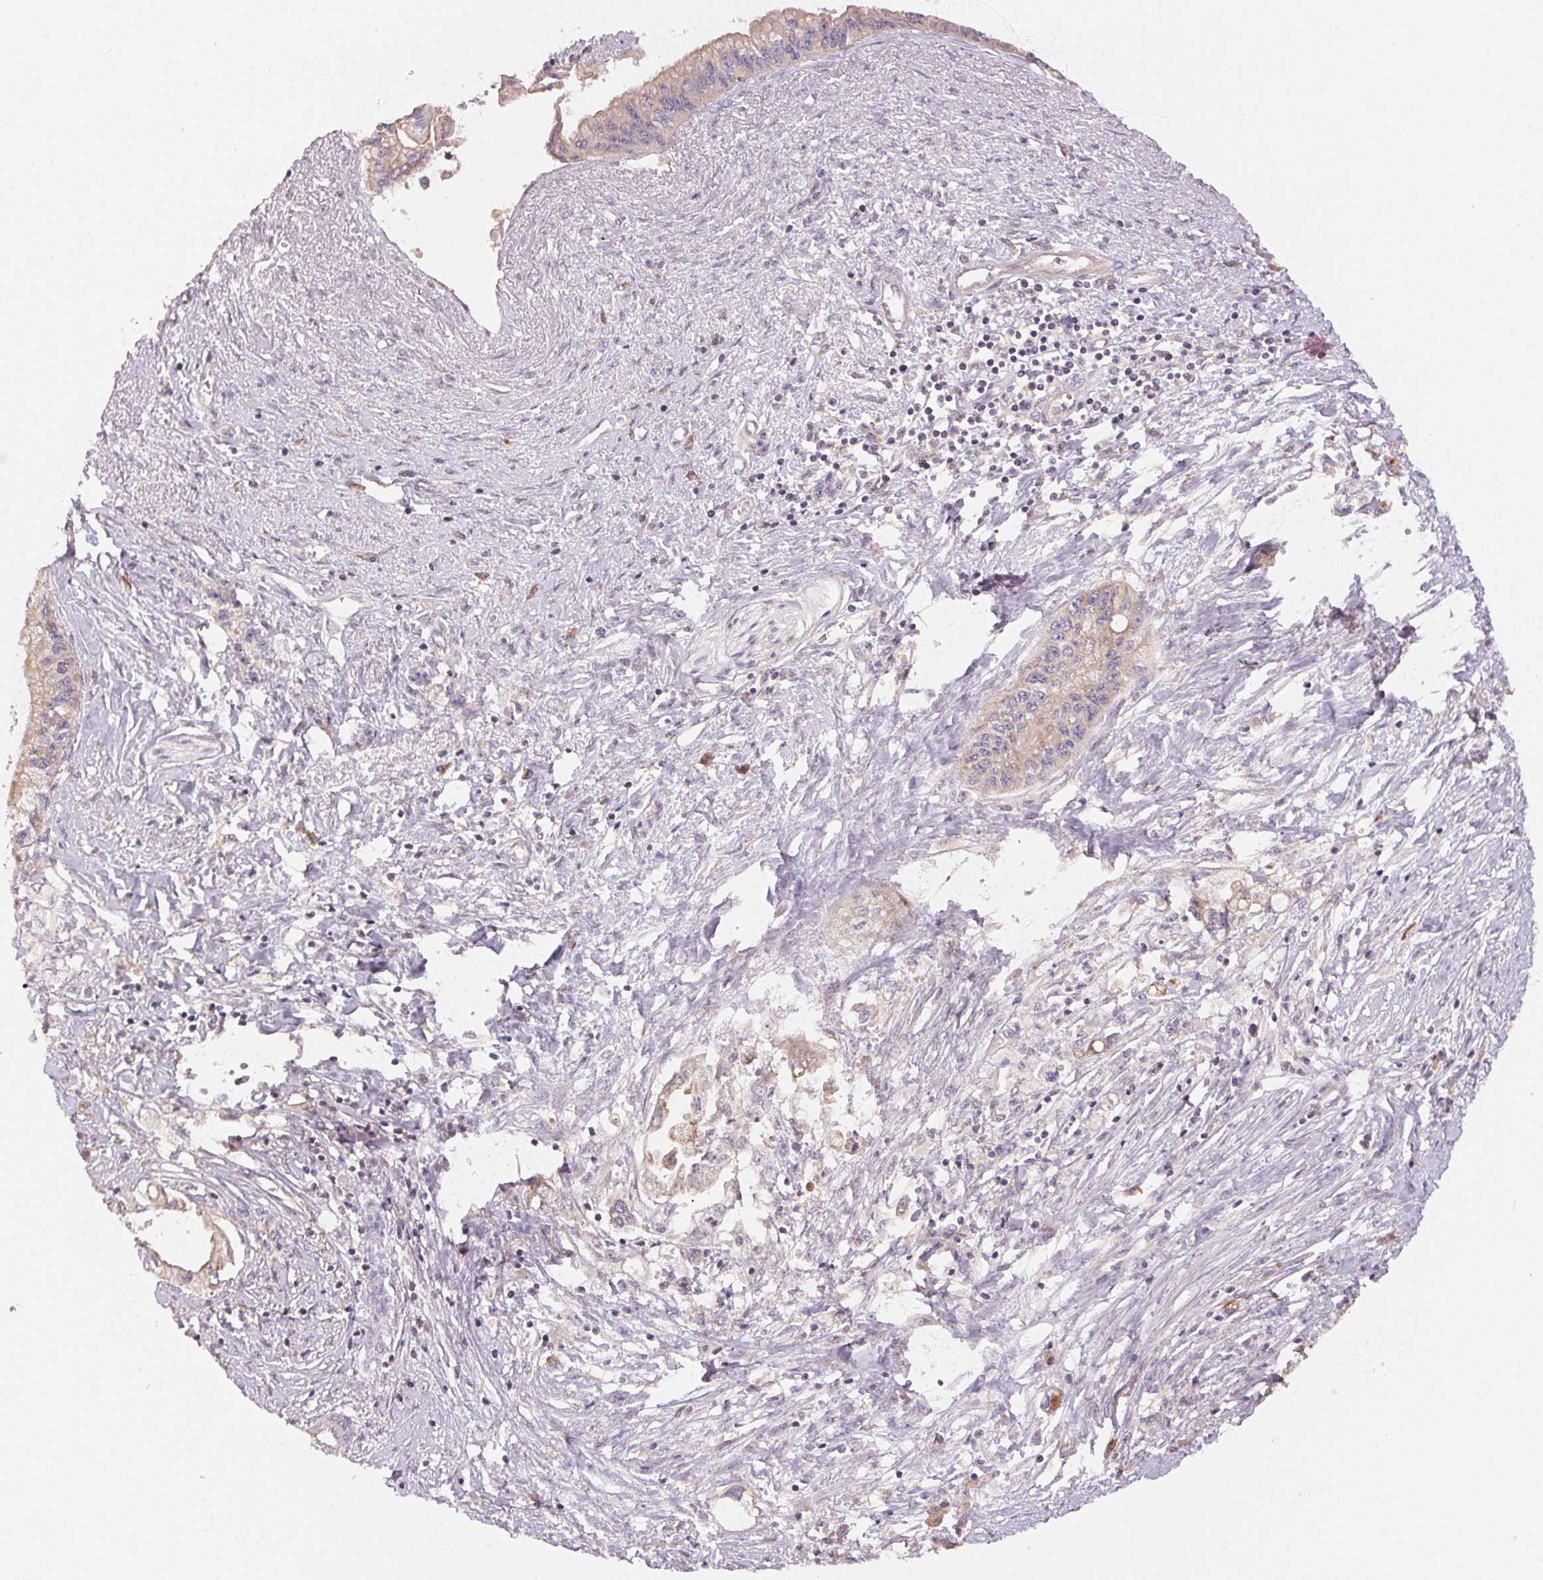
{"staining": {"intensity": "weak", "quantity": "<25%", "location": "cytoplasmic/membranous"}, "tissue": "pancreatic cancer", "cell_type": "Tumor cells", "image_type": "cancer", "snomed": [{"axis": "morphology", "description": "Adenocarcinoma, NOS"}, {"axis": "topography", "description": "Pancreas"}], "caption": "IHC image of pancreatic cancer stained for a protein (brown), which demonstrates no staining in tumor cells.", "gene": "MAPKAPK2", "patient": {"sex": "male", "age": 61}}